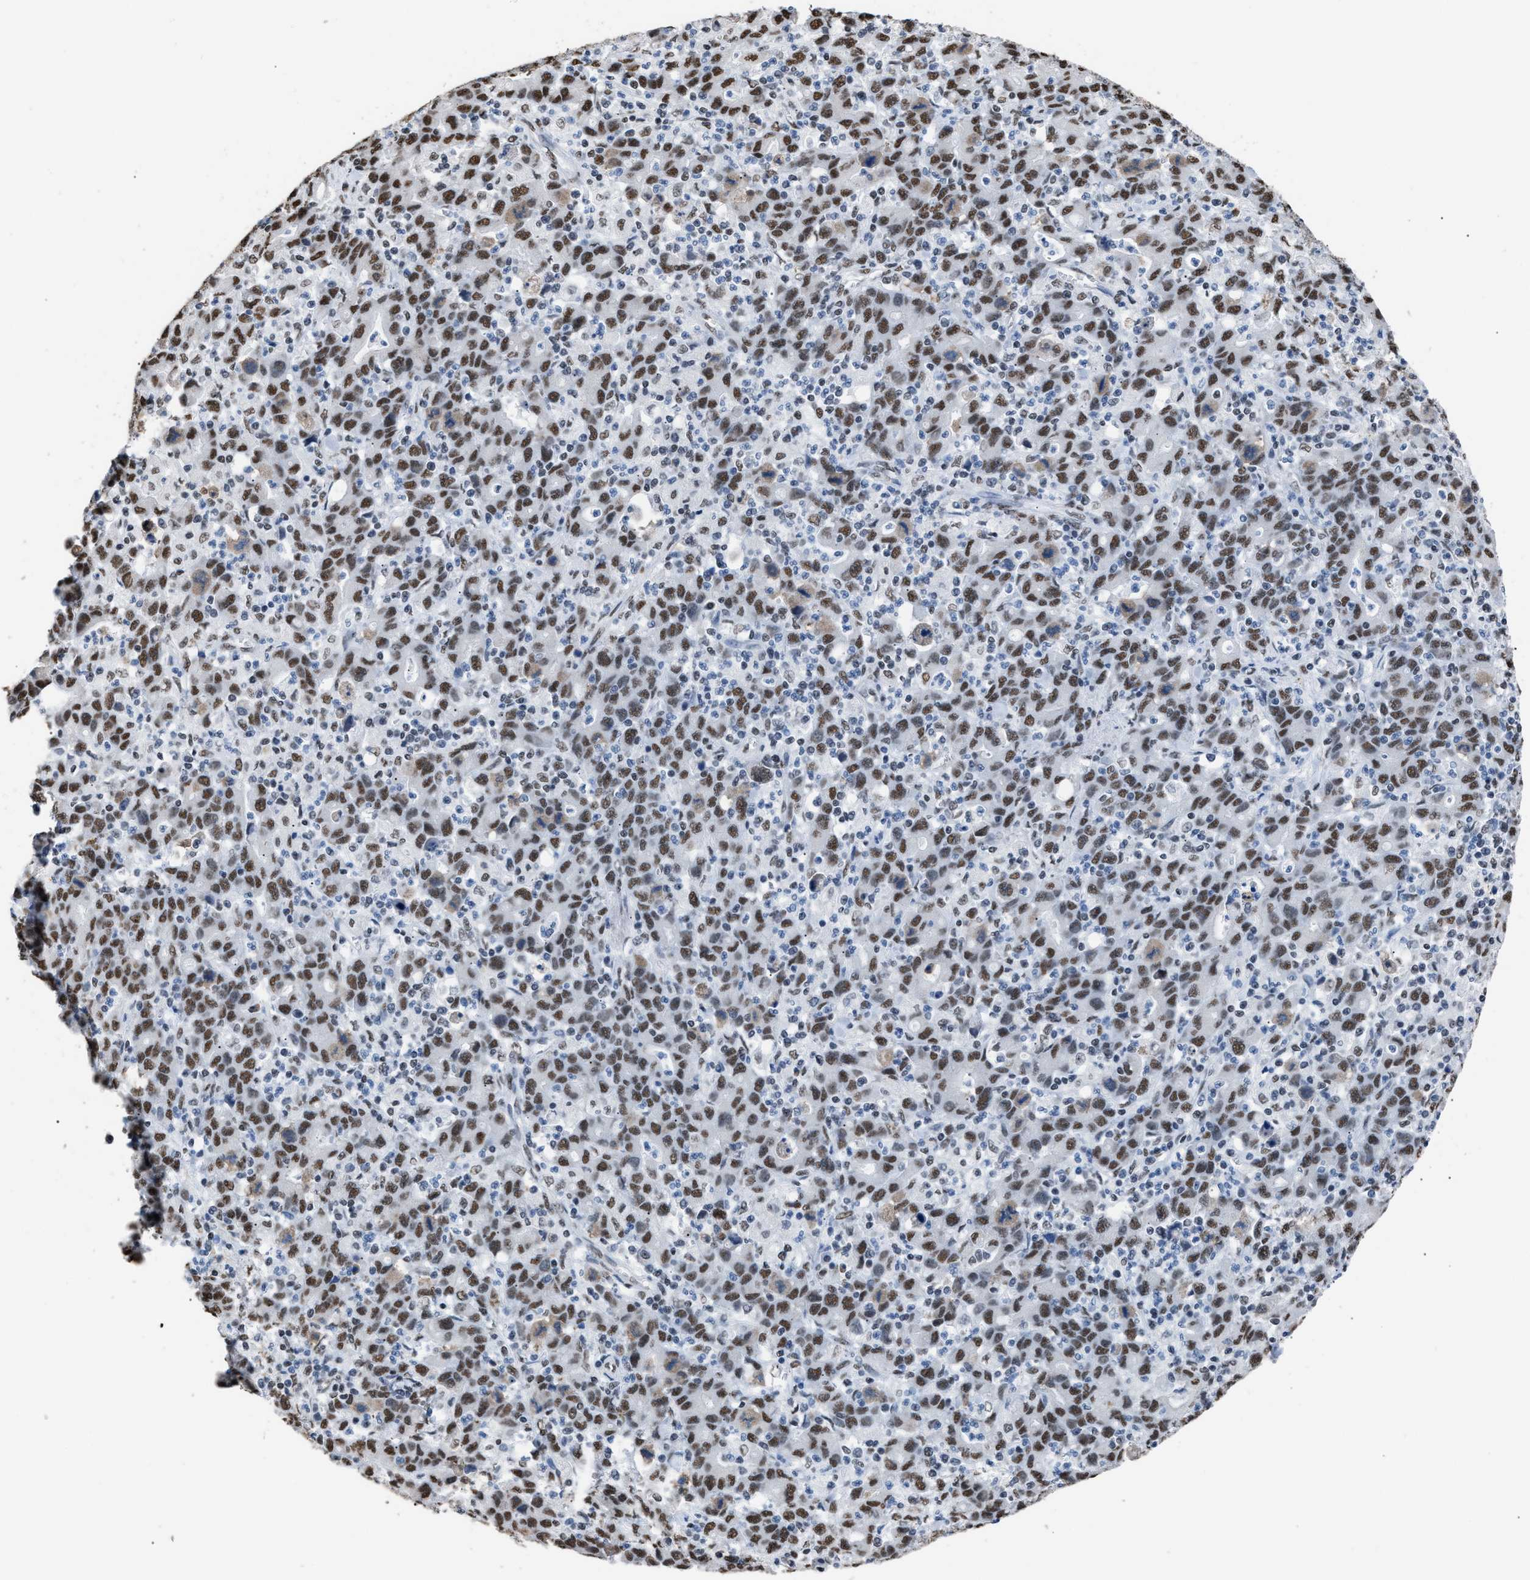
{"staining": {"intensity": "strong", "quantity": ">75%", "location": "nuclear"}, "tissue": "stomach cancer", "cell_type": "Tumor cells", "image_type": "cancer", "snomed": [{"axis": "morphology", "description": "Adenocarcinoma, NOS"}, {"axis": "topography", "description": "Stomach, upper"}], "caption": "An image showing strong nuclear staining in approximately >75% of tumor cells in stomach cancer (adenocarcinoma), as visualized by brown immunohistochemical staining.", "gene": "CCAR2", "patient": {"sex": "male", "age": 69}}